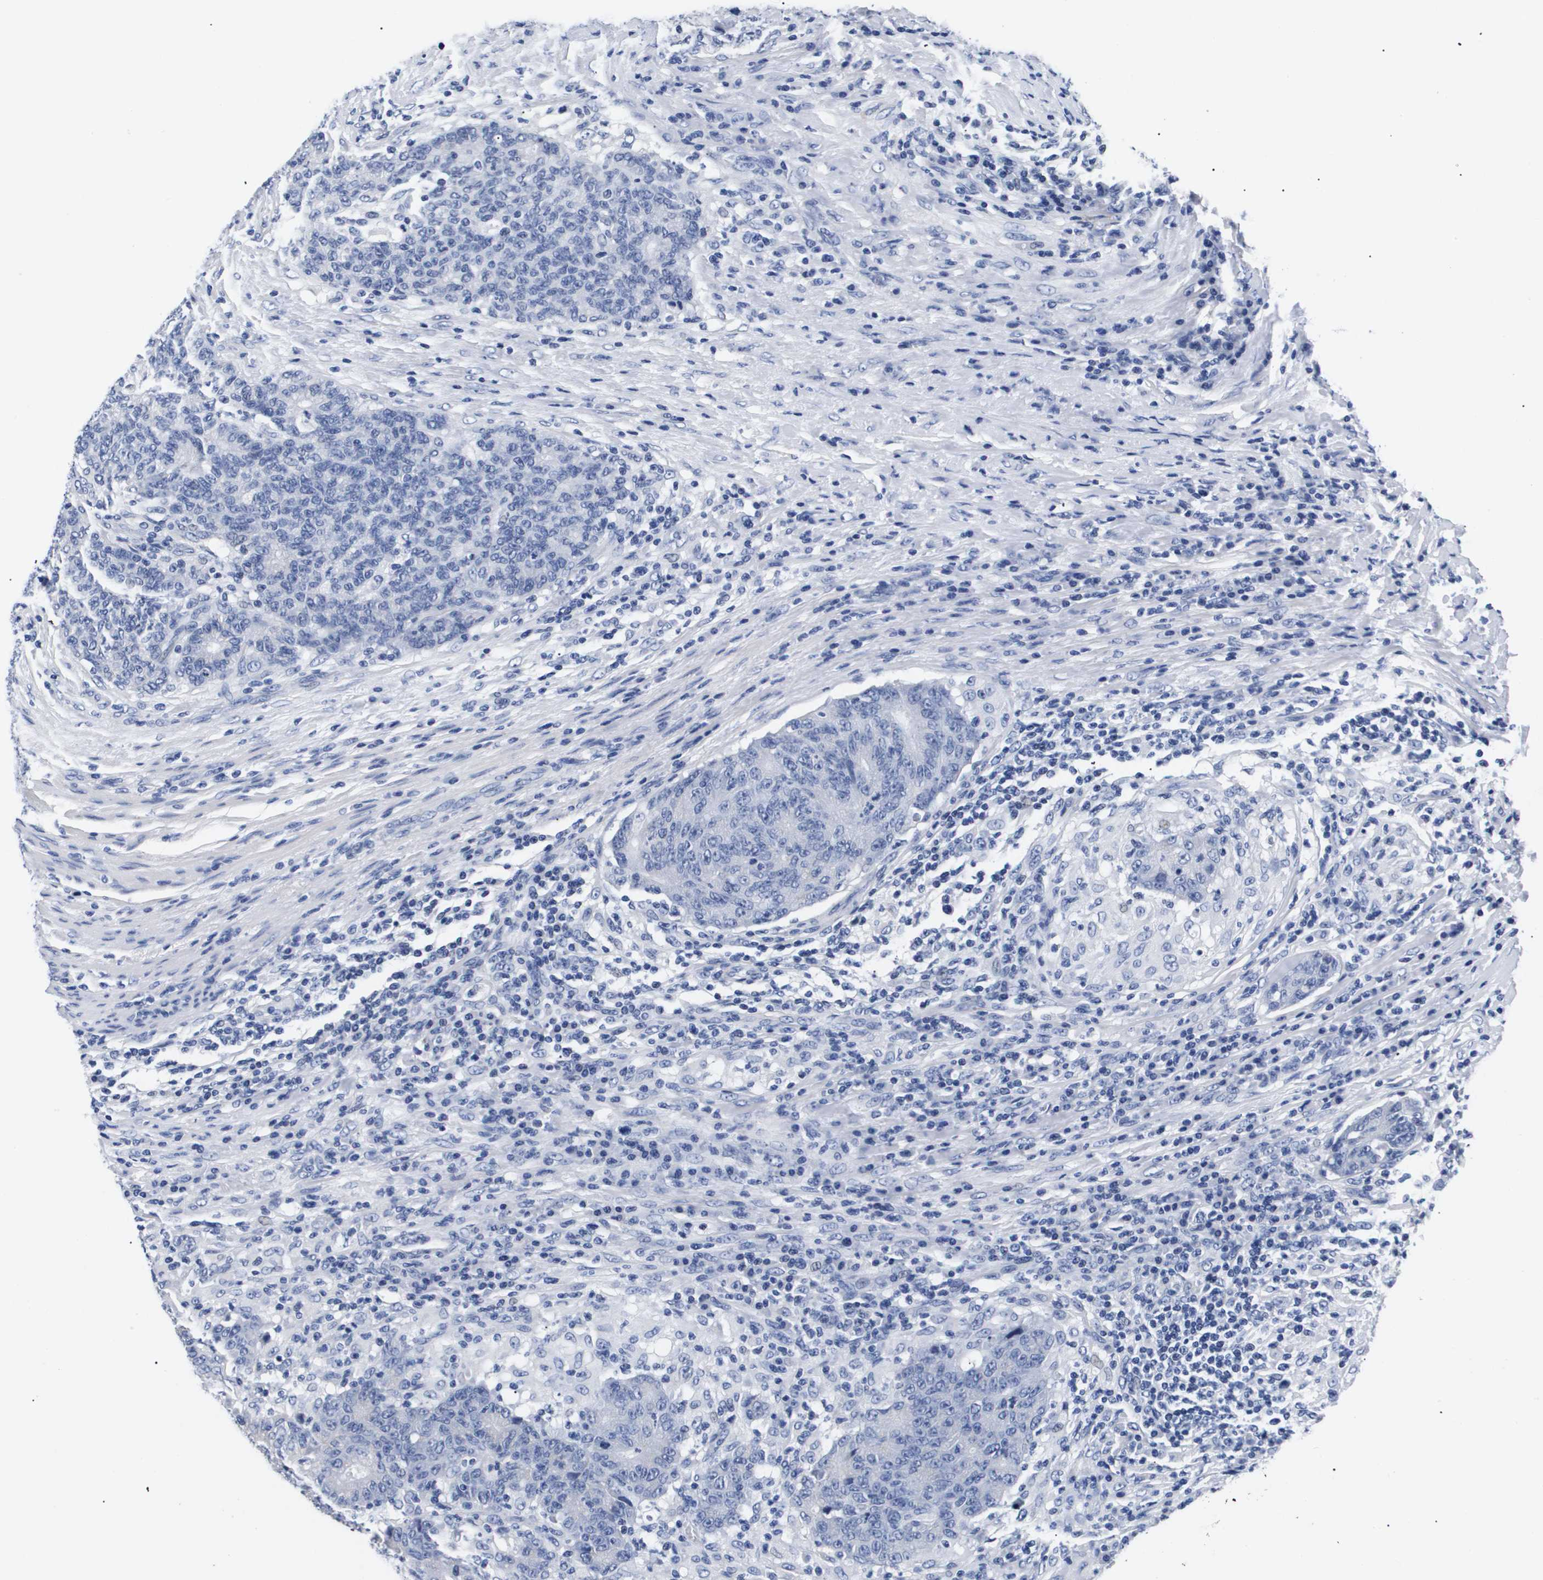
{"staining": {"intensity": "negative", "quantity": "none", "location": "none"}, "tissue": "colorectal cancer", "cell_type": "Tumor cells", "image_type": "cancer", "snomed": [{"axis": "morphology", "description": "Normal tissue, NOS"}, {"axis": "morphology", "description": "Adenocarcinoma, NOS"}, {"axis": "topography", "description": "Colon"}], "caption": "Immunohistochemical staining of human colorectal cancer (adenocarcinoma) displays no significant positivity in tumor cells.", "gene": "ATP6V0A4", "patient": {"sex": "female", "age": 75}}